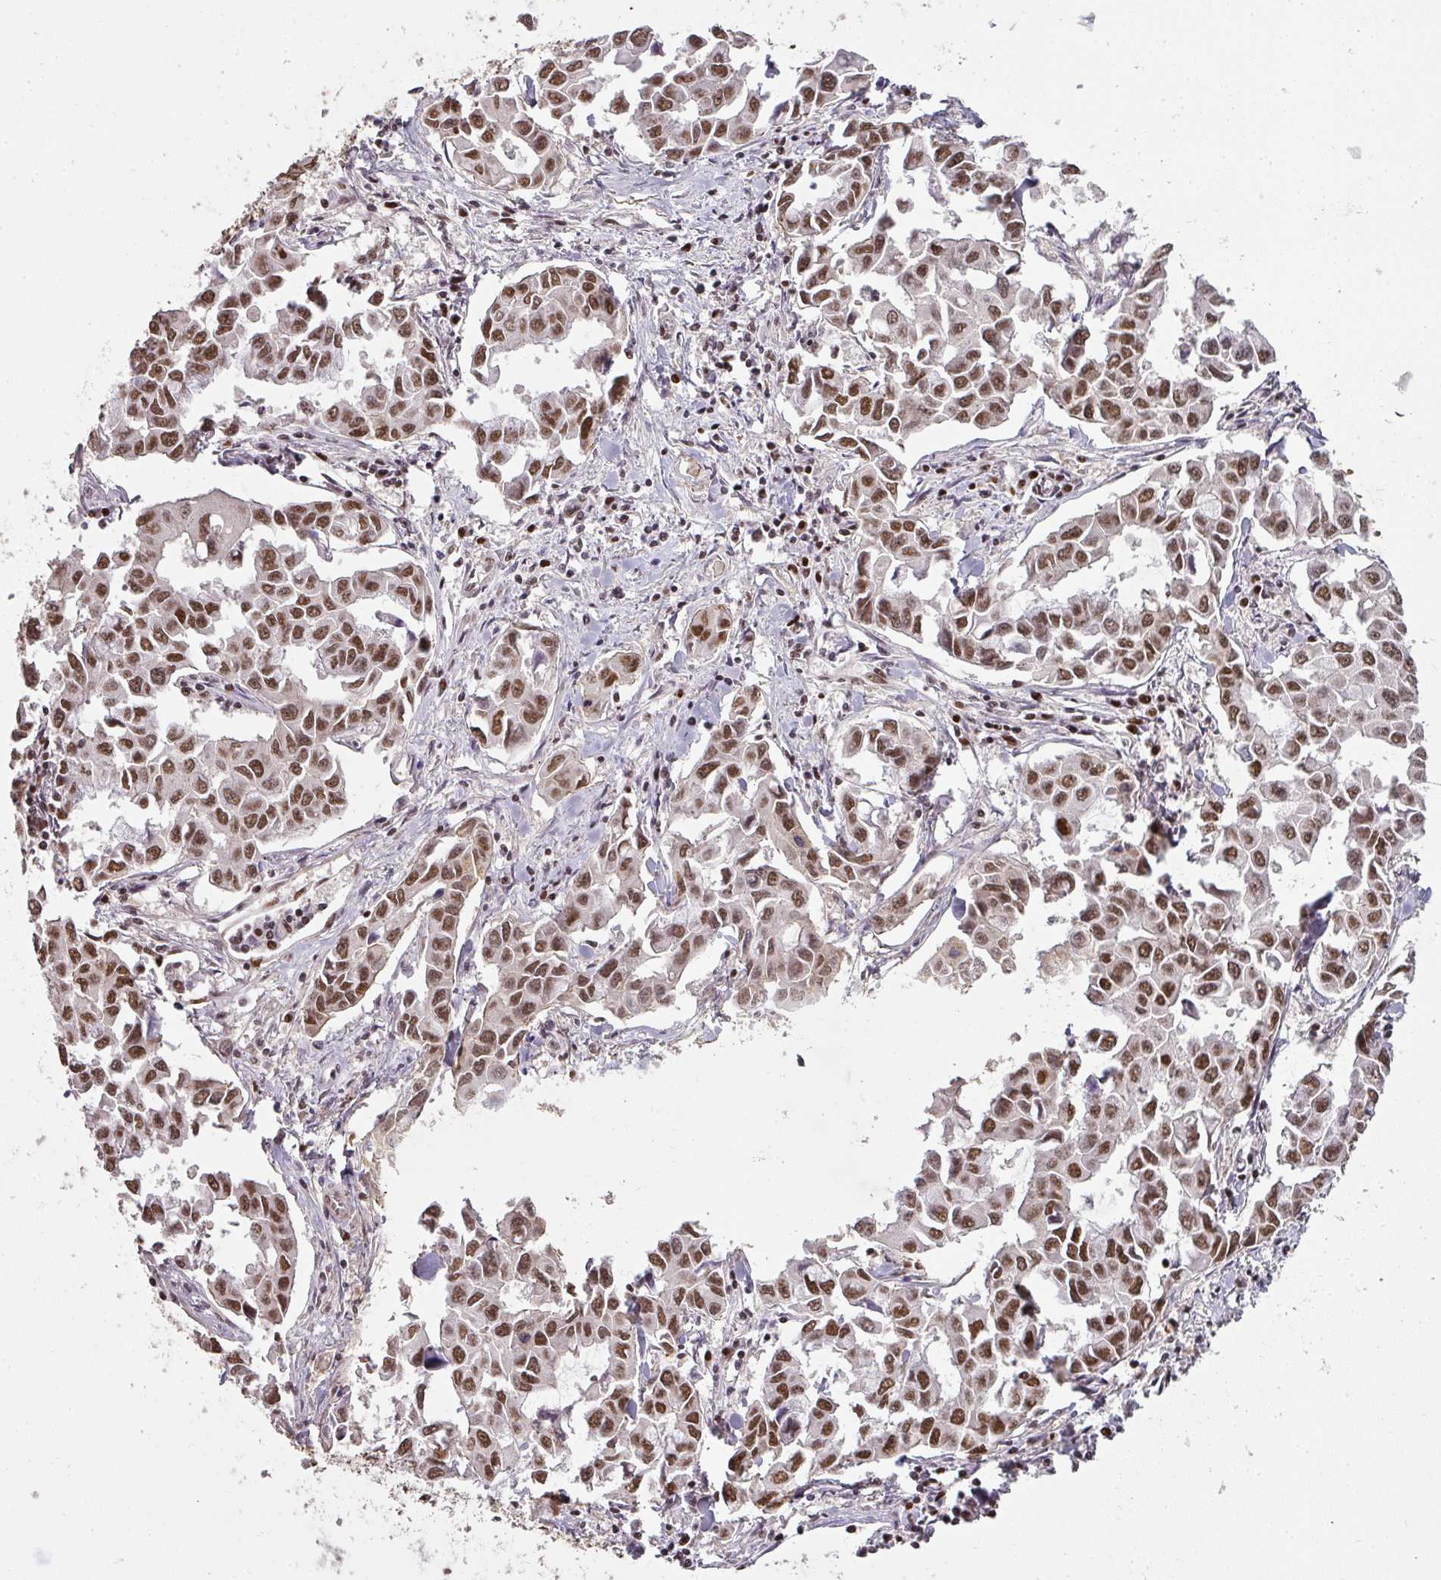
{"staining": {"intensity": "moderate", "quantity": ">75%", "location": "nuclear"}, "tissue": "lung cancer", "cell_type": "Tumor cells", "image_type": "cancer", "snomed": [{"axis": "morphology", "description": "Adenocarcinoma, NOS"}, {"axis": "topography", "description": "Lung"}], "caption": "A high-resolution image shows immunohistochemistry (IHC) staining of lung adenocarcinoma, which demonstrates moderate nuclear positivity in about >75% of tumor cells. The staining was performed using DAB (3,3'-diaminobenzidine) to visualize the protein expression in brown, while the nuclei were stained in blue with hematoxylin (Magnification: 20x).", "gene": "GPRIN2", "patient": {"sex": "male", "age": 64}}